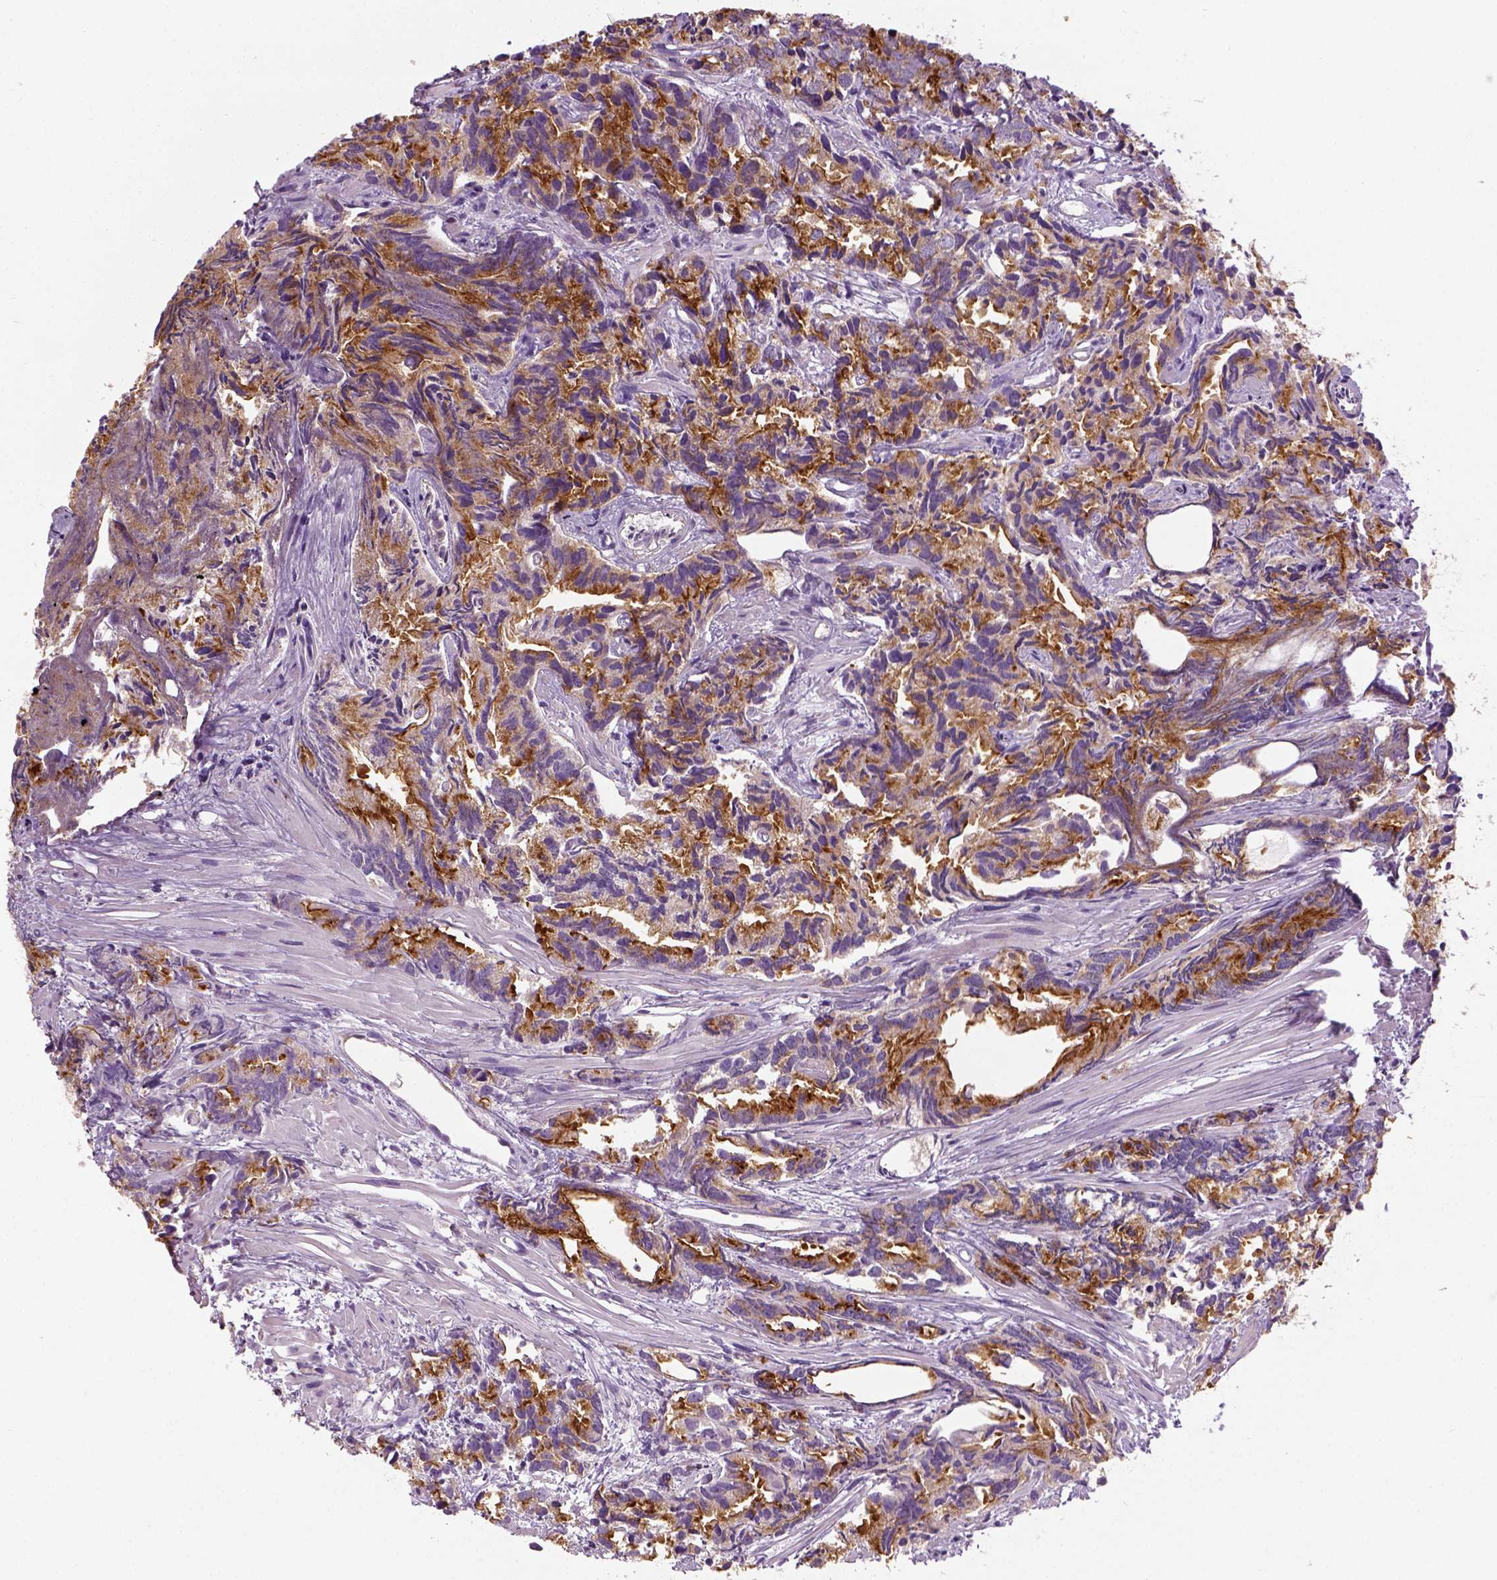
{"staining": {"intensity": "strong", "quantity": "<25%", "location": "cytoplasmic/membranous"}, "tissue": "prostate cancer", "cell_type": "Tumor cells", "image_type": "cancer", "snomed": [{"axis": "morphology", "description": "Adenocarcinoma, High grade"}, {"axis": "topography", "description": "Prostate"}], "caption": "Prostate adenocarcinoma (high-grade) stained with DAB (3,3'-diaminobenzidine) immunohistochemistry (IHC) displays medium levels of strong cytoplasmic/membranous expression in approximately <25% of tumor cells.", "gene": "CRACR2A", "patient": {"sex": "male", "age": 79}}